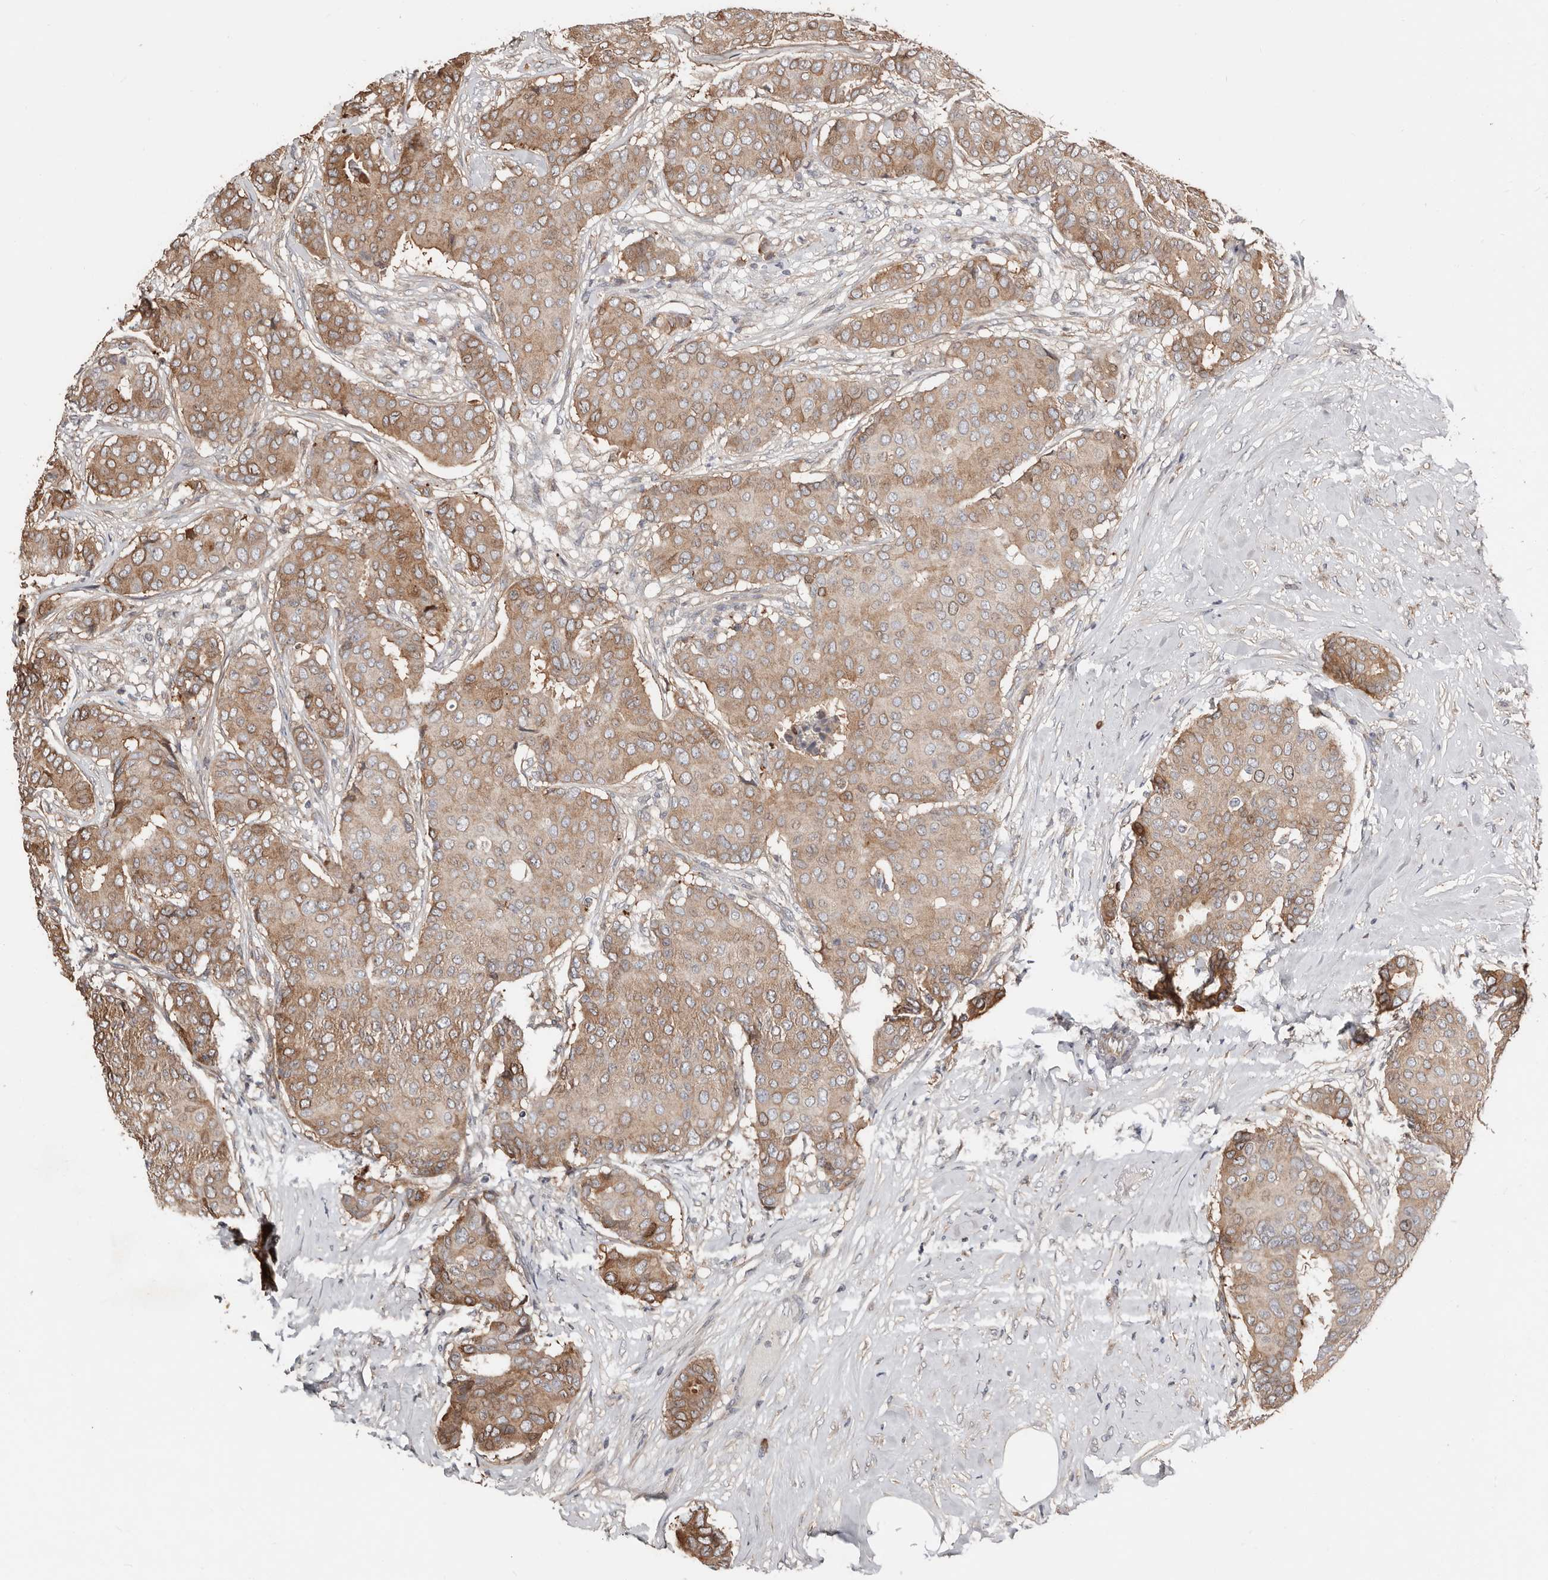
{"staining": {"intensity": "moderate", "quantity": "25%-75%", "location": "cytoplasmic/membranous"}, "tissue": "breast cancer", "cell_type": "Tumor cells", "image_type": "cancer", "snomed": [{"axis": "morphology", "description": "Duct carcinoma"}, {"axis": "topography", "description": "Breast"}], "caption": "Breast invasive ductal carcinoma was stained to show a protein in brown. There is medium levels of moderate cytoplasmic/membranous expression in approximately 25%-75% of tumor cells. Nuclei are stained in blue.", "gene": "SMYD4", "patient": {"sex": "female", "age": 75}}